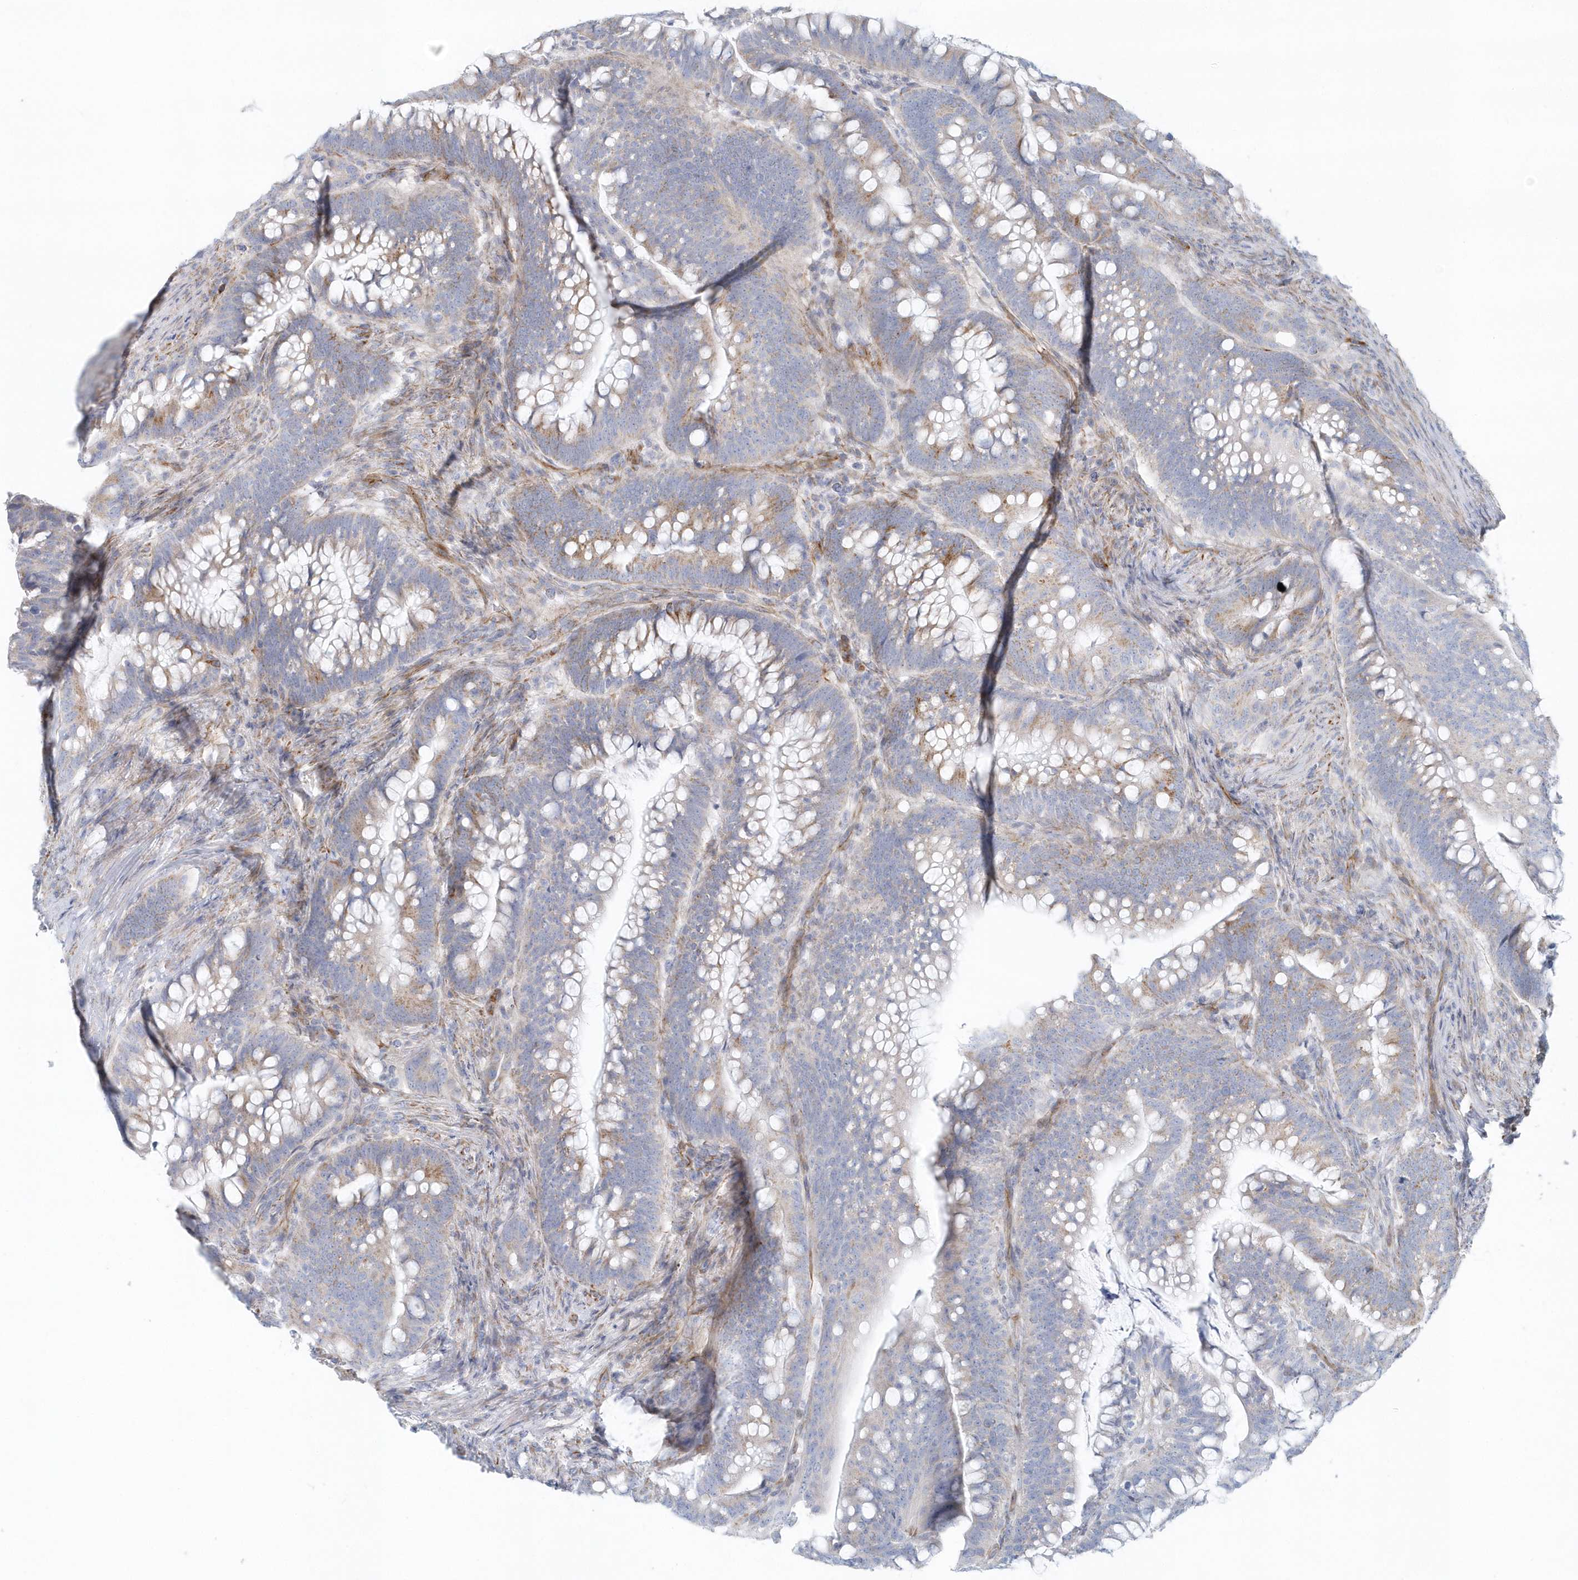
{"staining": {"intensity": "weak", "quantity": "25%-75%", "location": "cytoplasmic/membranous"}, "tissue": "colorectal cancer", "cell_type": "Tumor cells", "image_type": "cancer", "snomed": [{"axis": "morphology", "description": "Adenocarcinoma, NOS"}, {"axis": "topography", "description": "Colon"}], "caption": "Colorectal adenocarcinoma stained with DAB (3,3'-diaminobenzidine) IHC exhibits low levels of weak cytoplasmic/membranous expression in about 25%-75% of tumor cells.", "gene": "GPR152", "patient": {"sex": "female", "age": 66}}